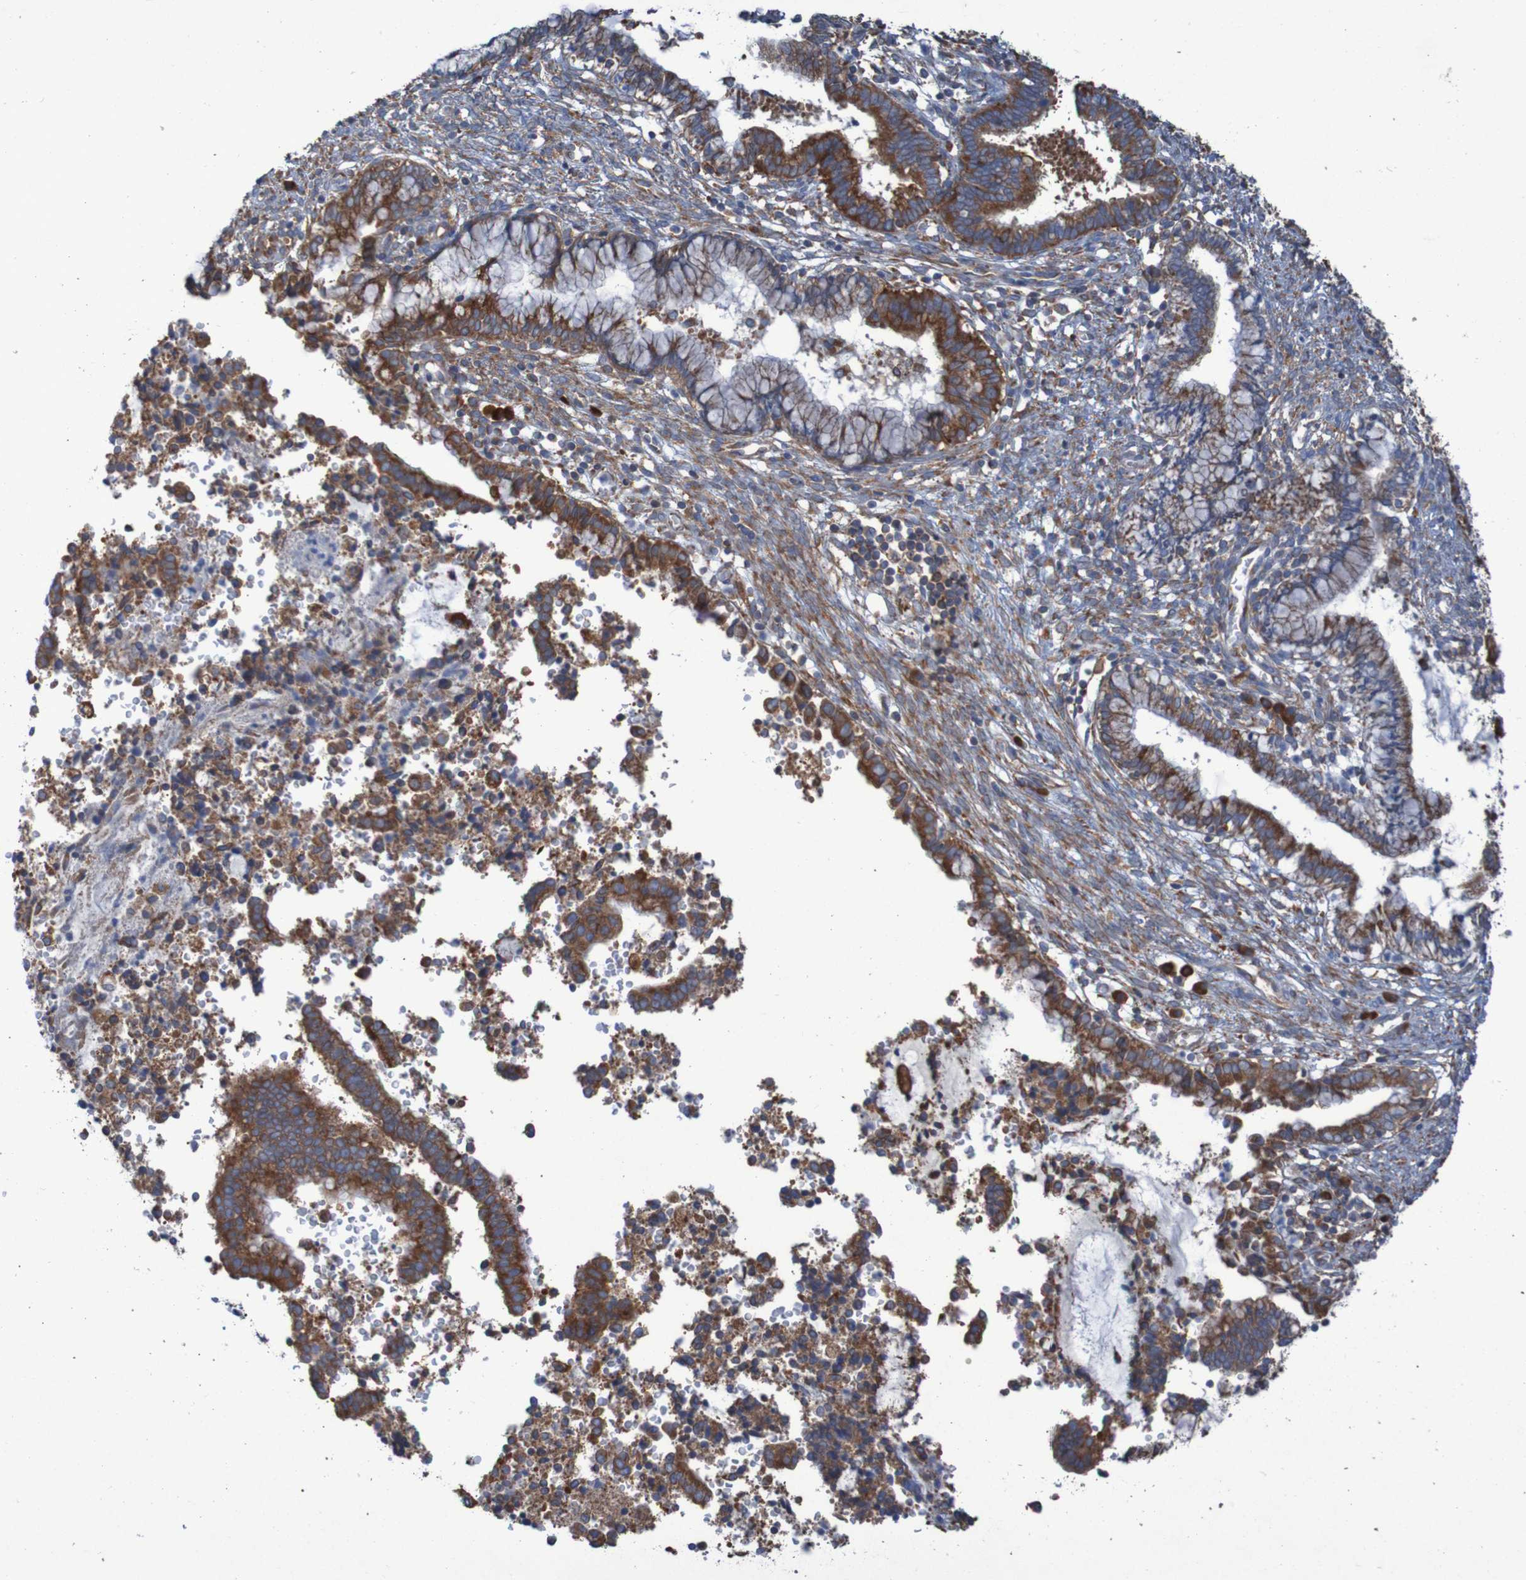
{"staining": {"intensity": "strong", "quantity": ">75%", "location": "cytoplasmic/membranous"}, "tissue": "cervical cancer", "cell_type": "Tumor cells", "image_type": "cancer", "snomed": [{"axis": "morphology", "description": "Adenocarcinoma, NOS"}, {"axis": "topography", "description": "Cervix"}], "caption": "A high amount of strong cytoplasmic/membranous positivity is seen in about >75% of tumor cells in cervical adenocarcinoma tissue.", "gene": "RPL10", "patient": {"sex": "female", "age": 44}}